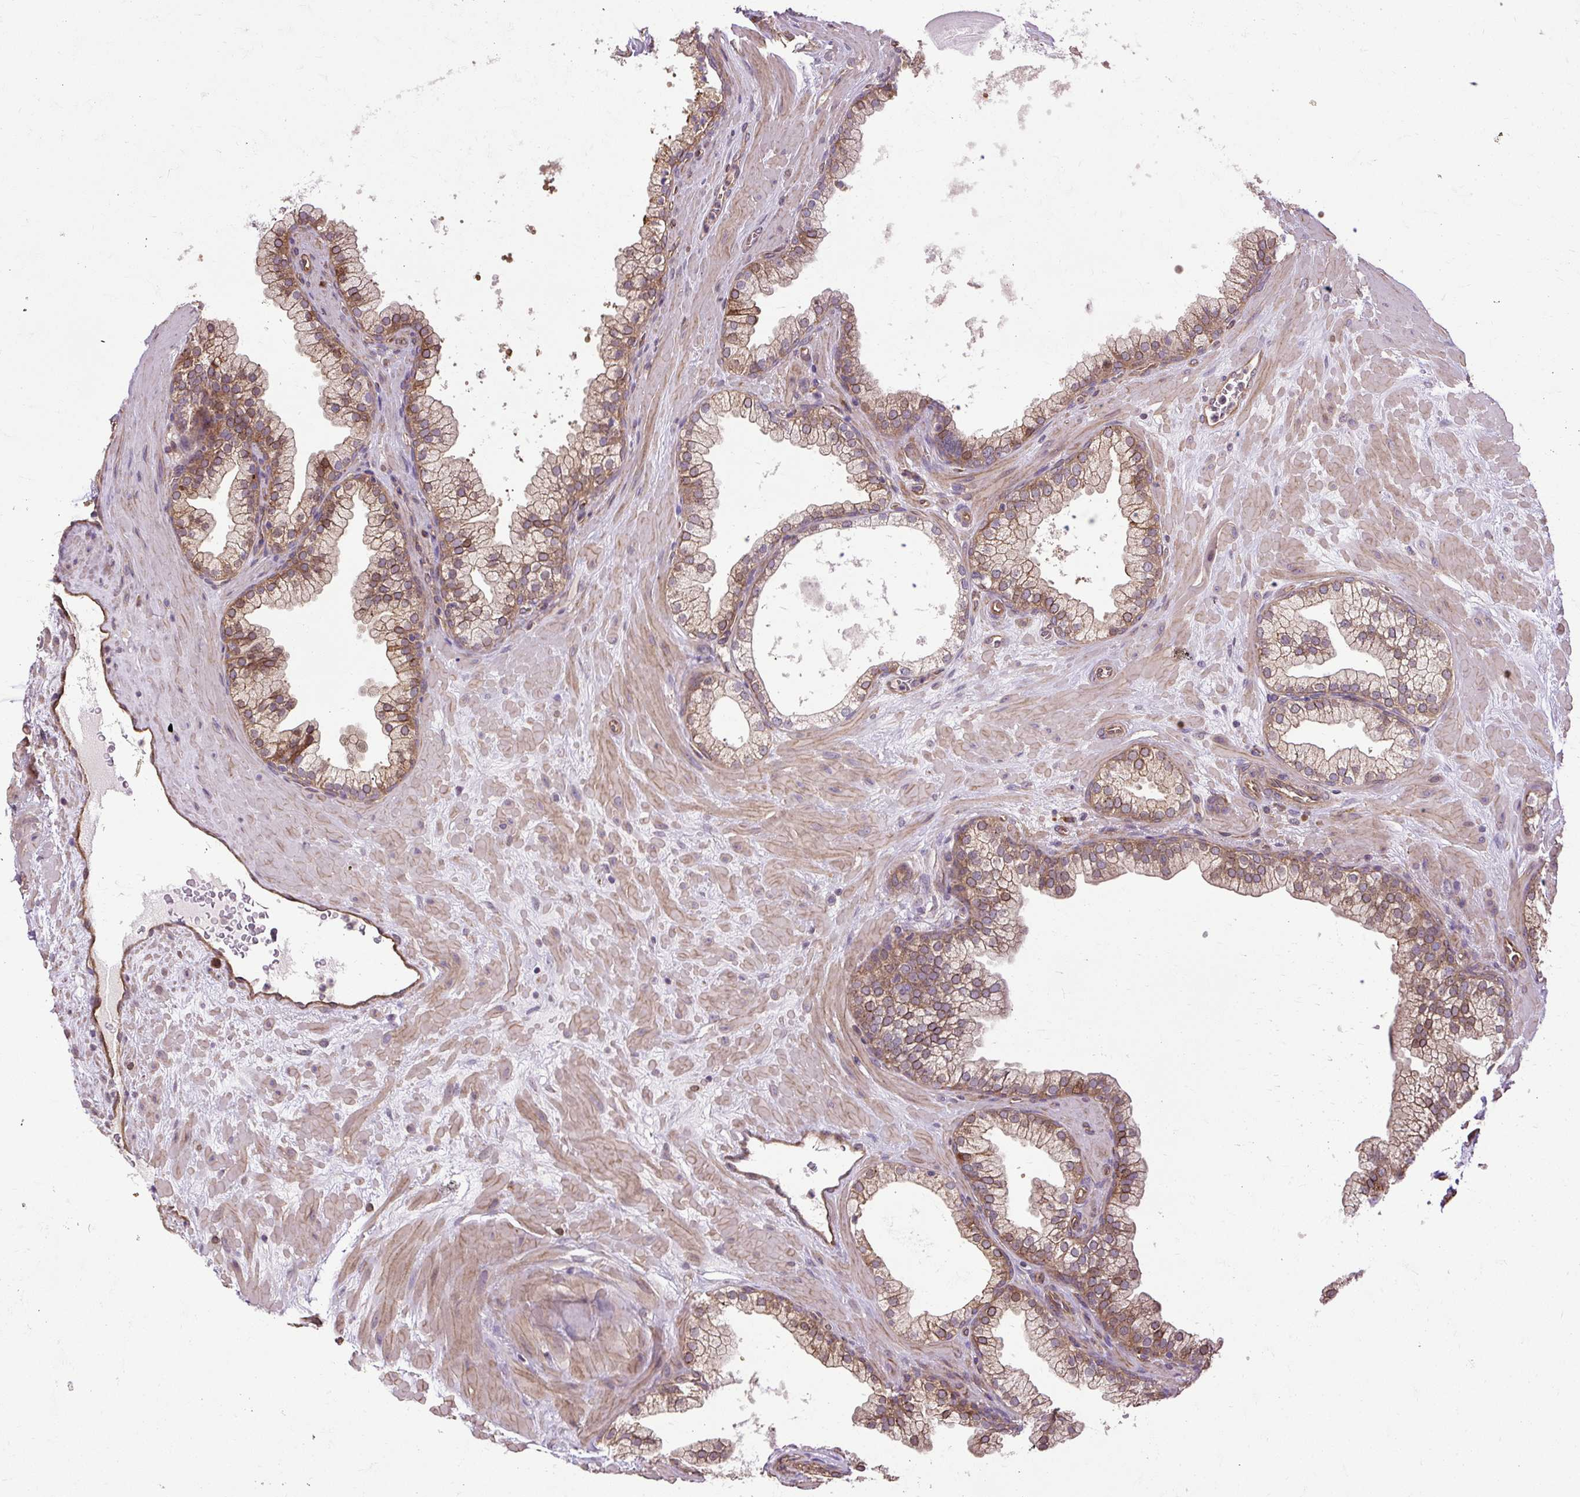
{"staining": {"intensity": "moderate", "quantity": "25%-75%", "location": "cytoplasmic/membranous"}, "tissue": "prostate", "cell_type": "Glandular cells", "image_type": "normal", "snomed": [{"axis": "morphology", "description": "Normal tissue, NOS"}, {"axis": "topography", "description": "Prostate"}, {"axis": "topography", "description": "Peripheral nerve tissue"}], "caption": "Immunohistochemistry (DAB) staining of normal prostate demonstrates moderate cytoplasmic/membranous protein expression in approximately 25%-75% of glandular cells.", "gene": "FLRT1", "patient": {"sex": "male", "age": 61}}